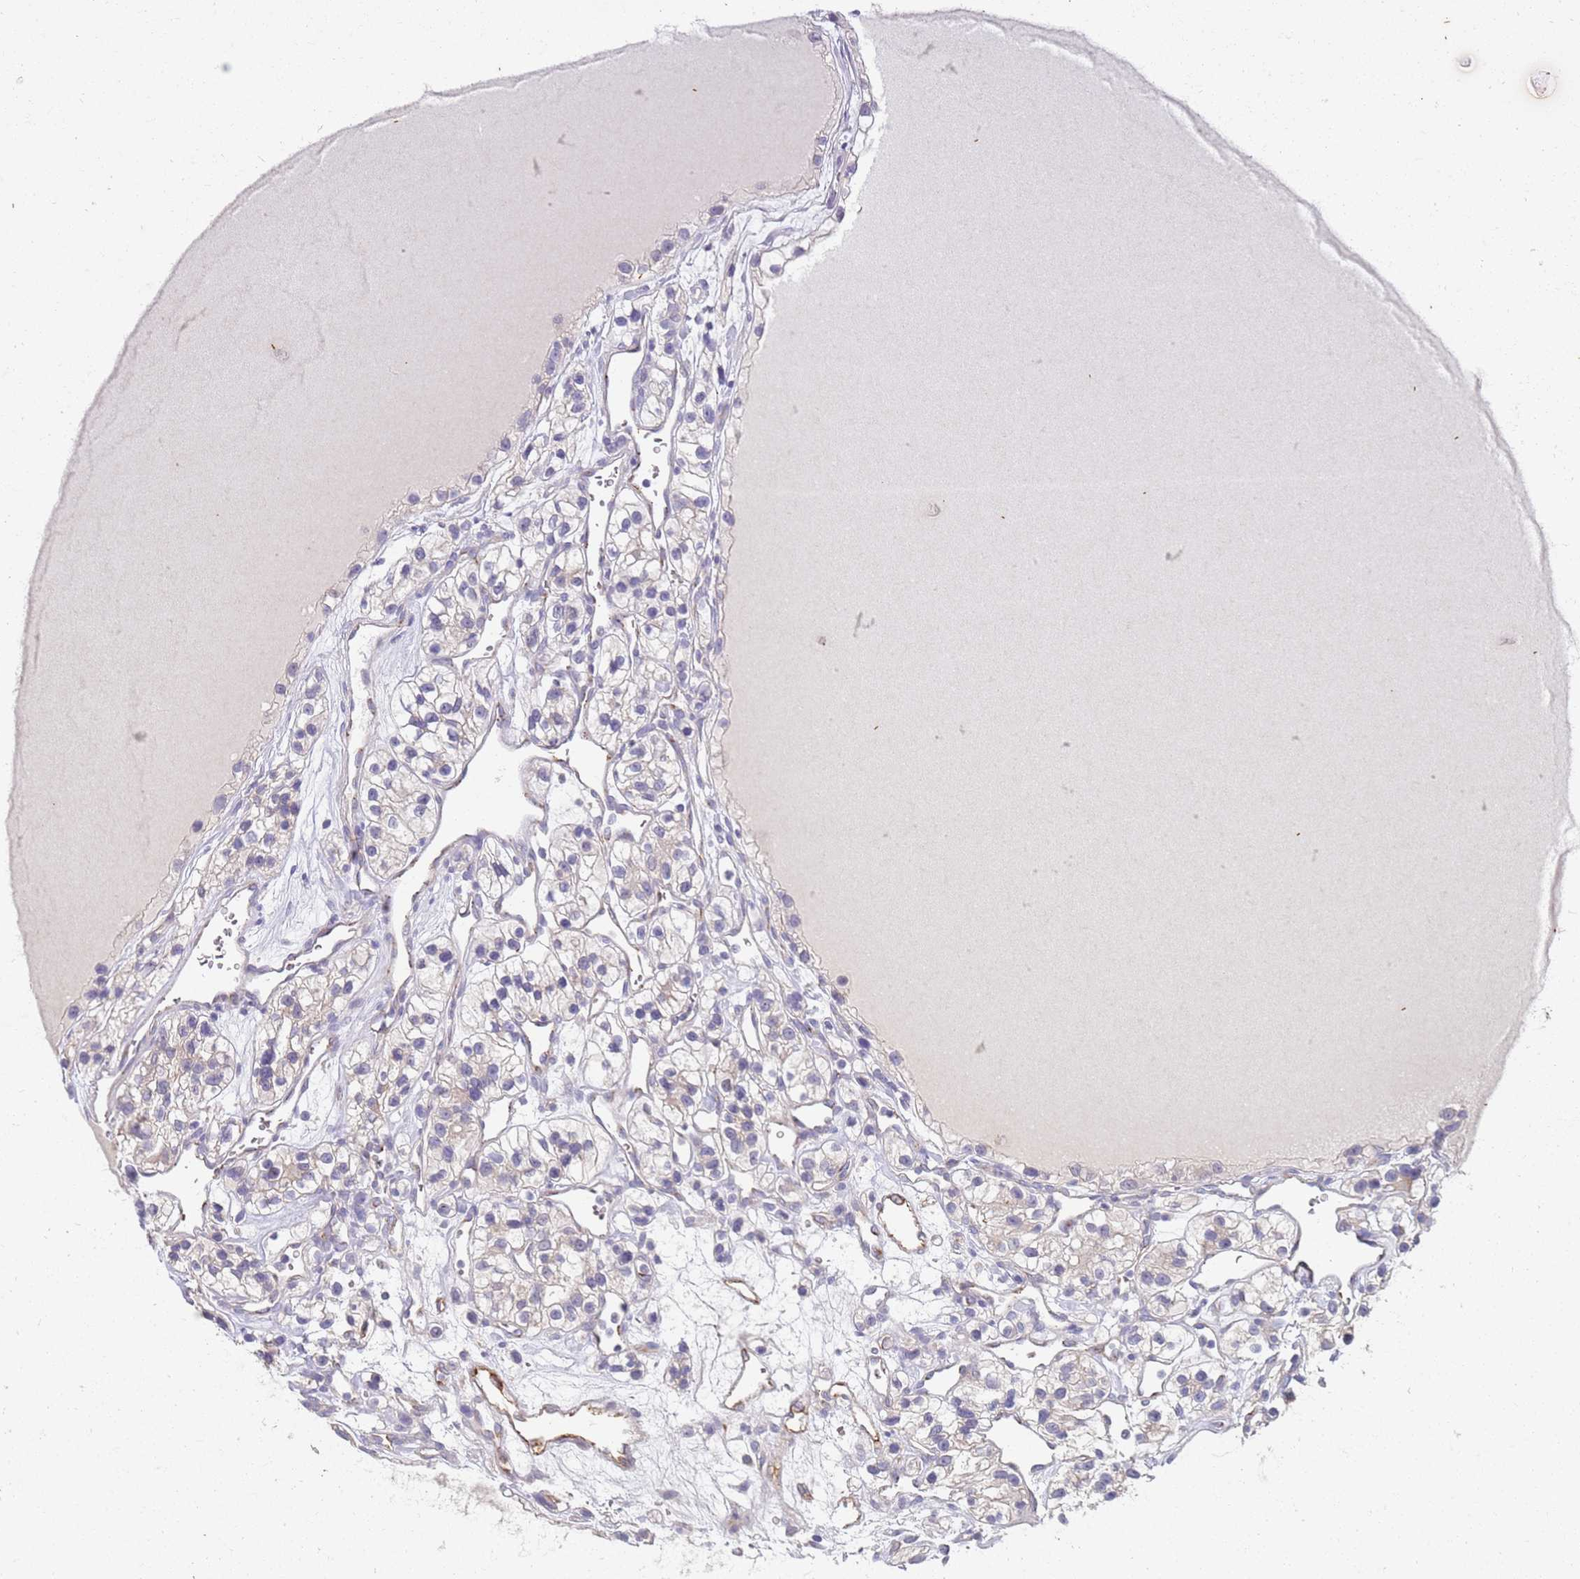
{"staining": {"intensity": "negative", "quantity": "none", "location": "none"}, "tissue": "renal cancer", "cell_type": "Tumor cells", "image_type": "cancer", "snomed": [{"axis": "morphology", "description": "Adenocarcinoma, NOS"}, {"axis": "topography", "description": "Kidney"}], "caption": "Micrograph shows no protein positivity in tumor cells of renal adenocarcinoma tissue. The staining is performed using DAB (3,3'-diaminobenzidine) brown chromogen with nuclei counter-stained in using hematoxylin.", "gene": "NMUR2", "patient": {"sex": "female", "age": 57}}